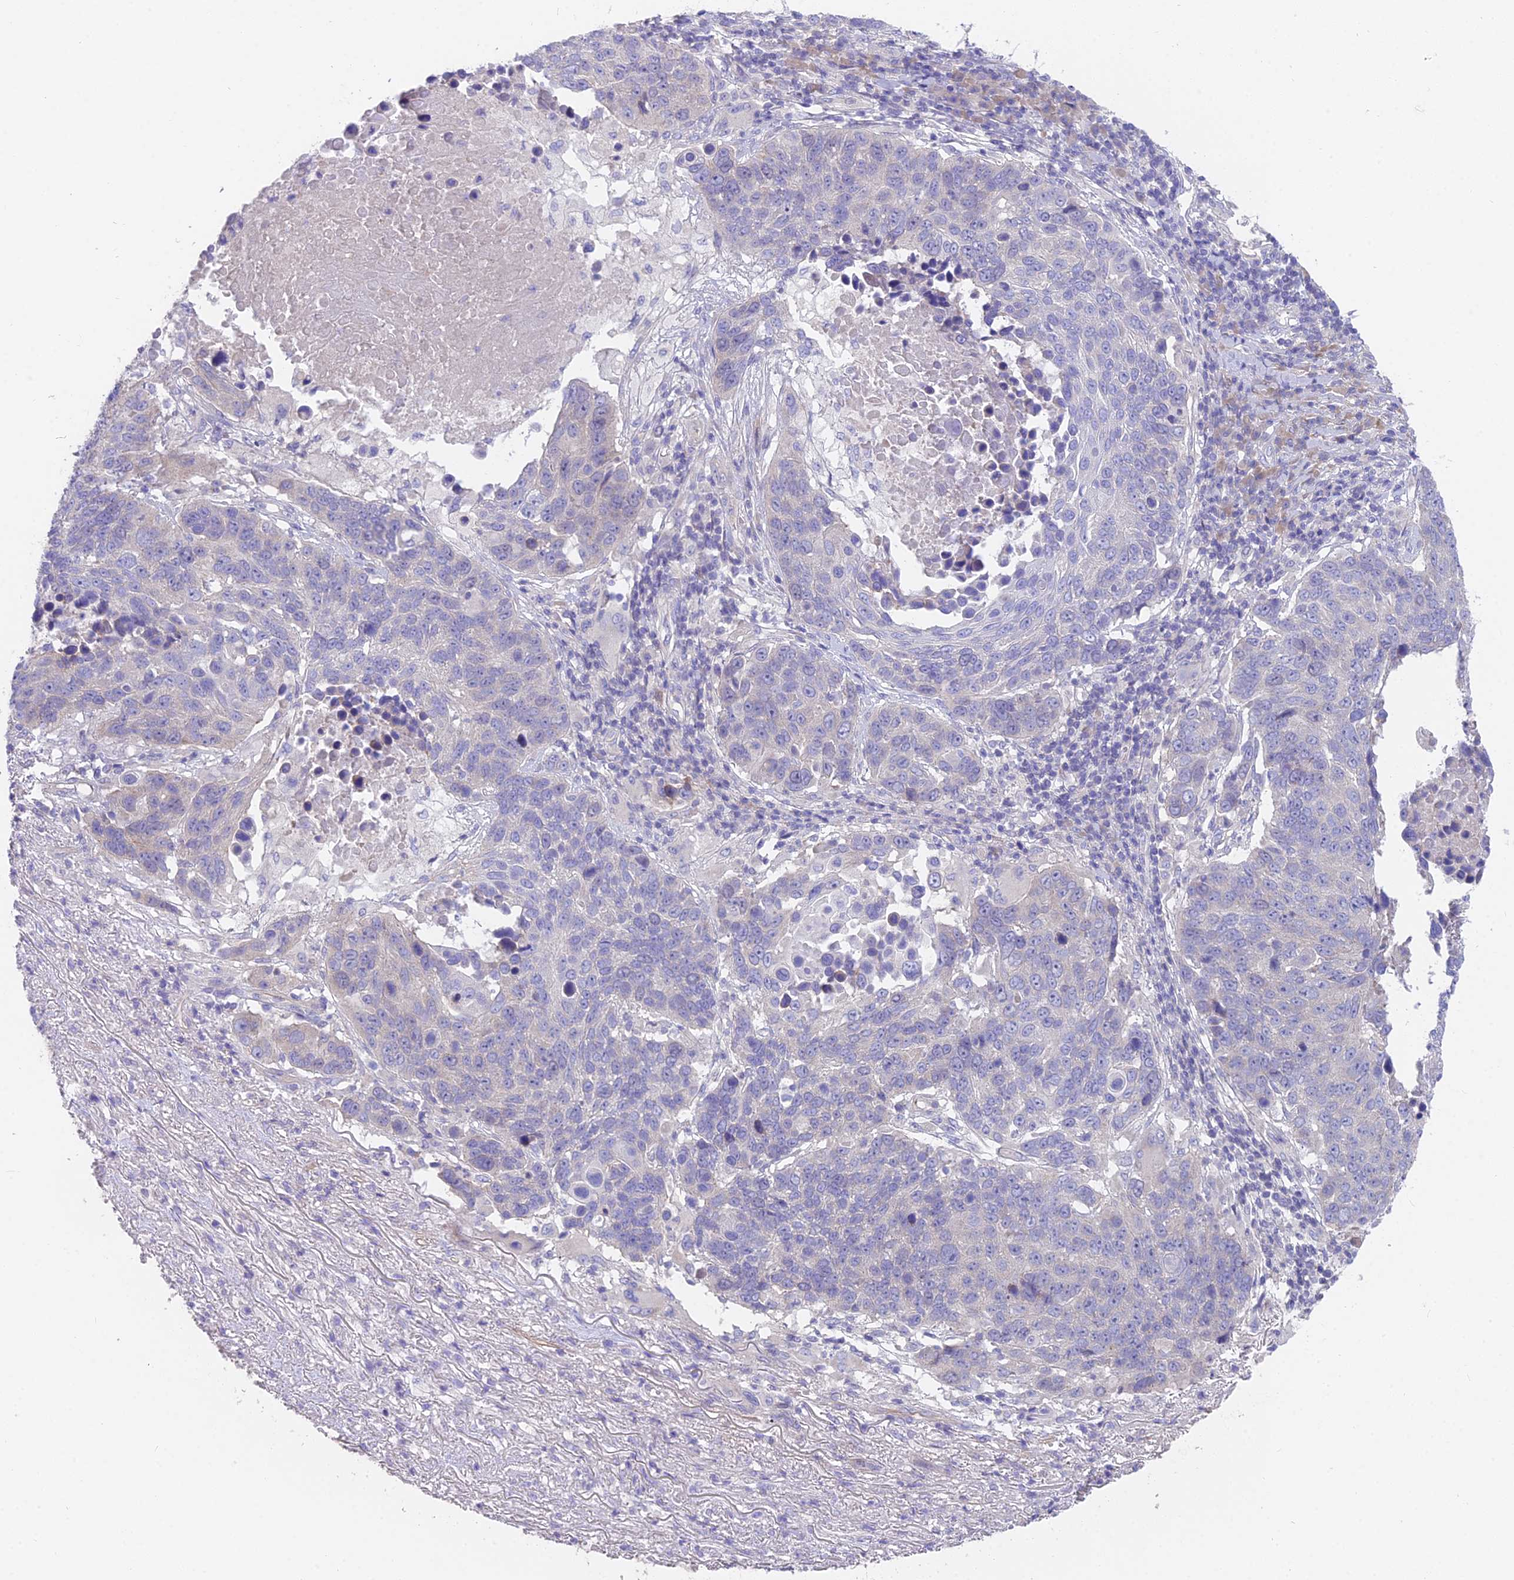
{"staining": {"intensity": "negative", "quantity": "none", "location": "none"}, "tissue": "lung cancer", "cell_type": "Tumor cells", "image_type": "cancer", "snomed": [{"axis": "morphology", "description": "Normal tissue, NOS"}, {"axis": "morphology", "description": "Squamous cell carcinoma, NOS"}, {"axis": "topography", "description": "Lymph node"}, {"axis": "topography", "description": "Lung"}], "caption": "A photomicrograph of human lung squamous cell carcinoma is negative for staining in tumor cells.", "gene": "FAM168B", "patient": {"sex": "male", "age": 66}}